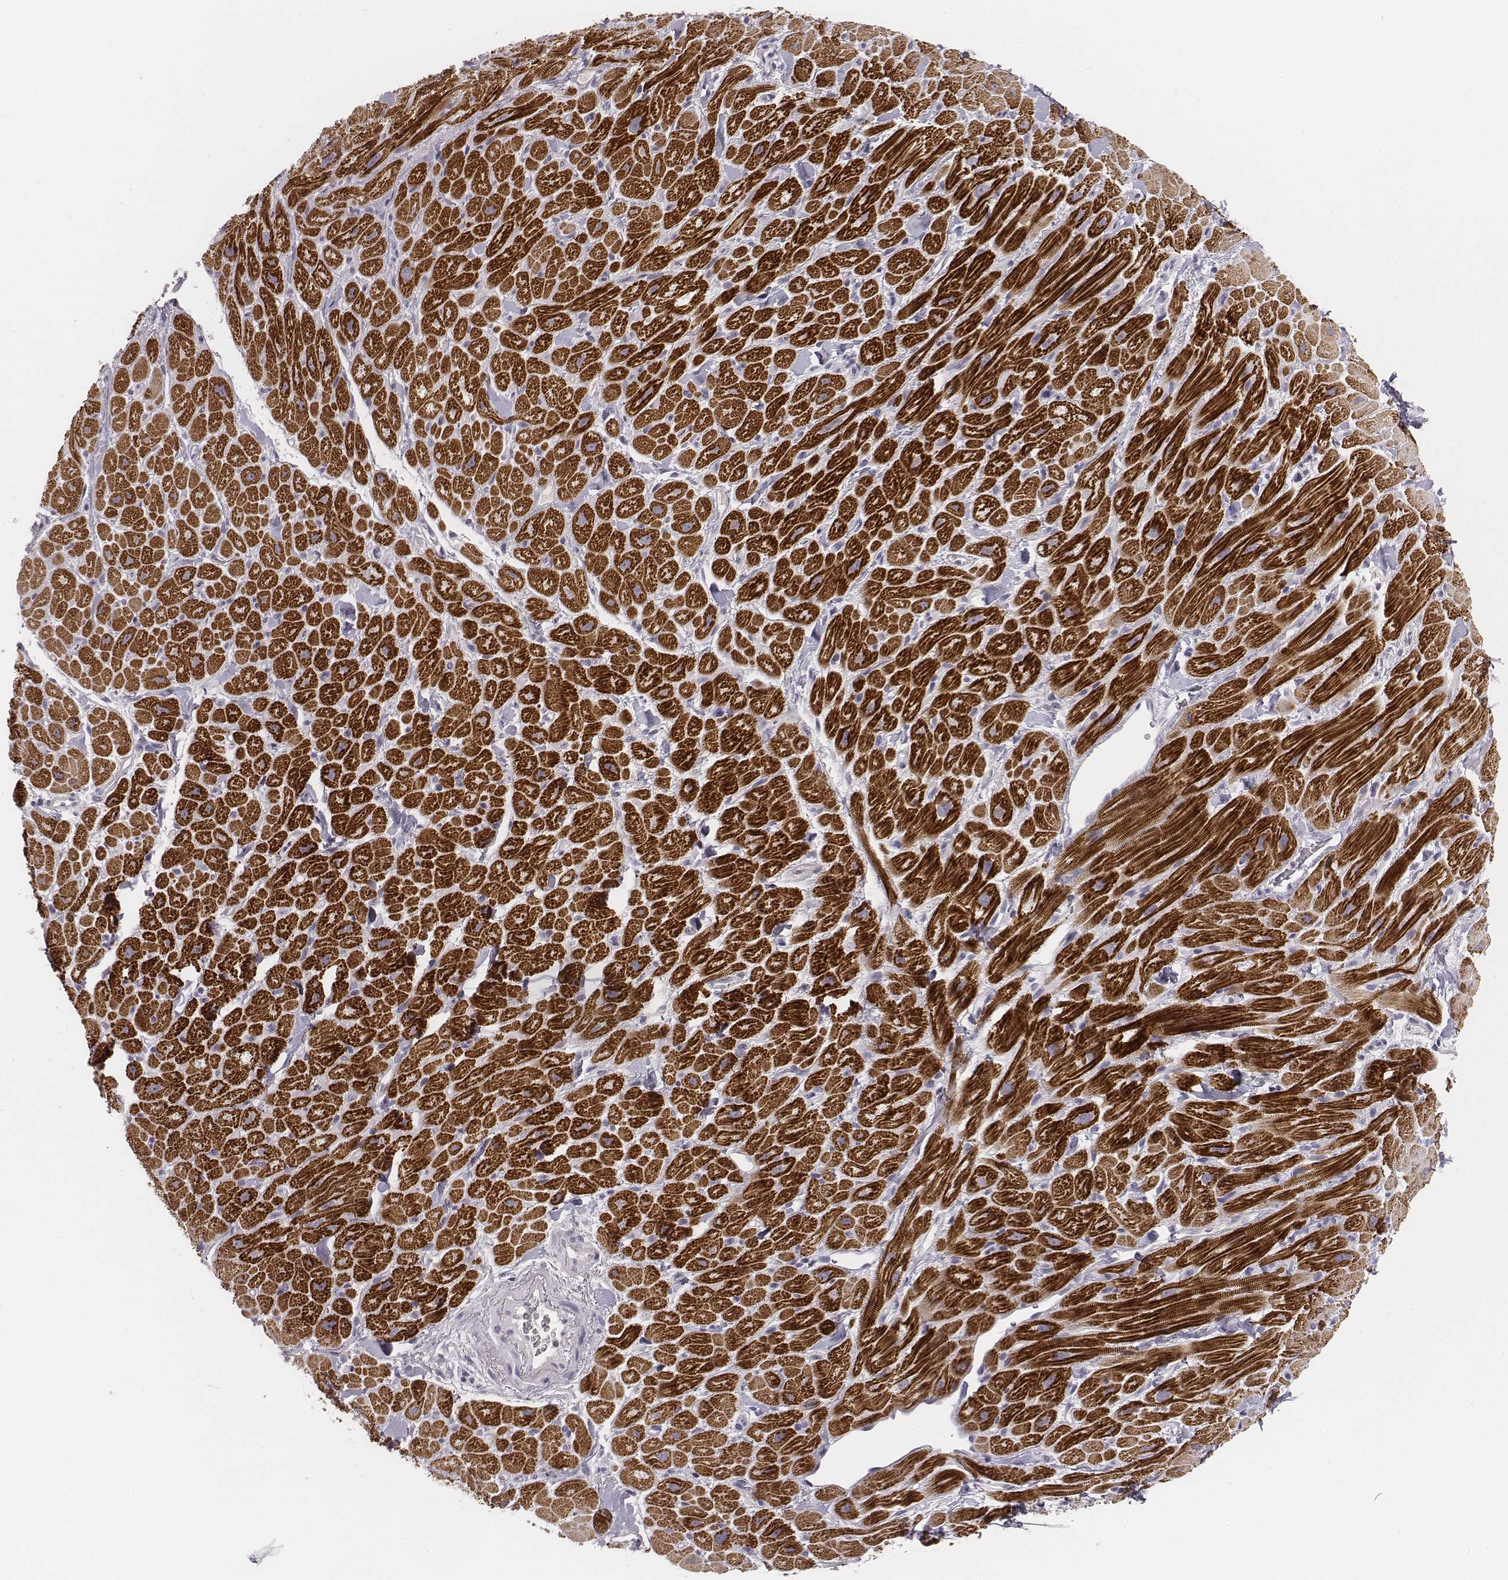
{"staining": {"intensity": "strong", "quantity": ">75%", "location": "cytoplasmic/membranous"}, "tissue": "heart muscle", "cell_type": "Cardiomyocytes", "image_type": "normal", "snomed": [{"axis": "morphology", "description": "Normal tissue, NOS"}, {"axis": "topography", "description": "Heart"}], "caption": "Immunohistochemical staining of normal heart muscle reveals strong cytoplasmic/membranous protein staining in approximately >75% of cardiomyocytes. Using DAB (3,3'-diaminobenzidine) (brown) and hematoxylin (blue) stains, captured at high magnification using brightfield microscopy.", "gene": "MYH6", "patient": {"sex": "male", "age": 60}}